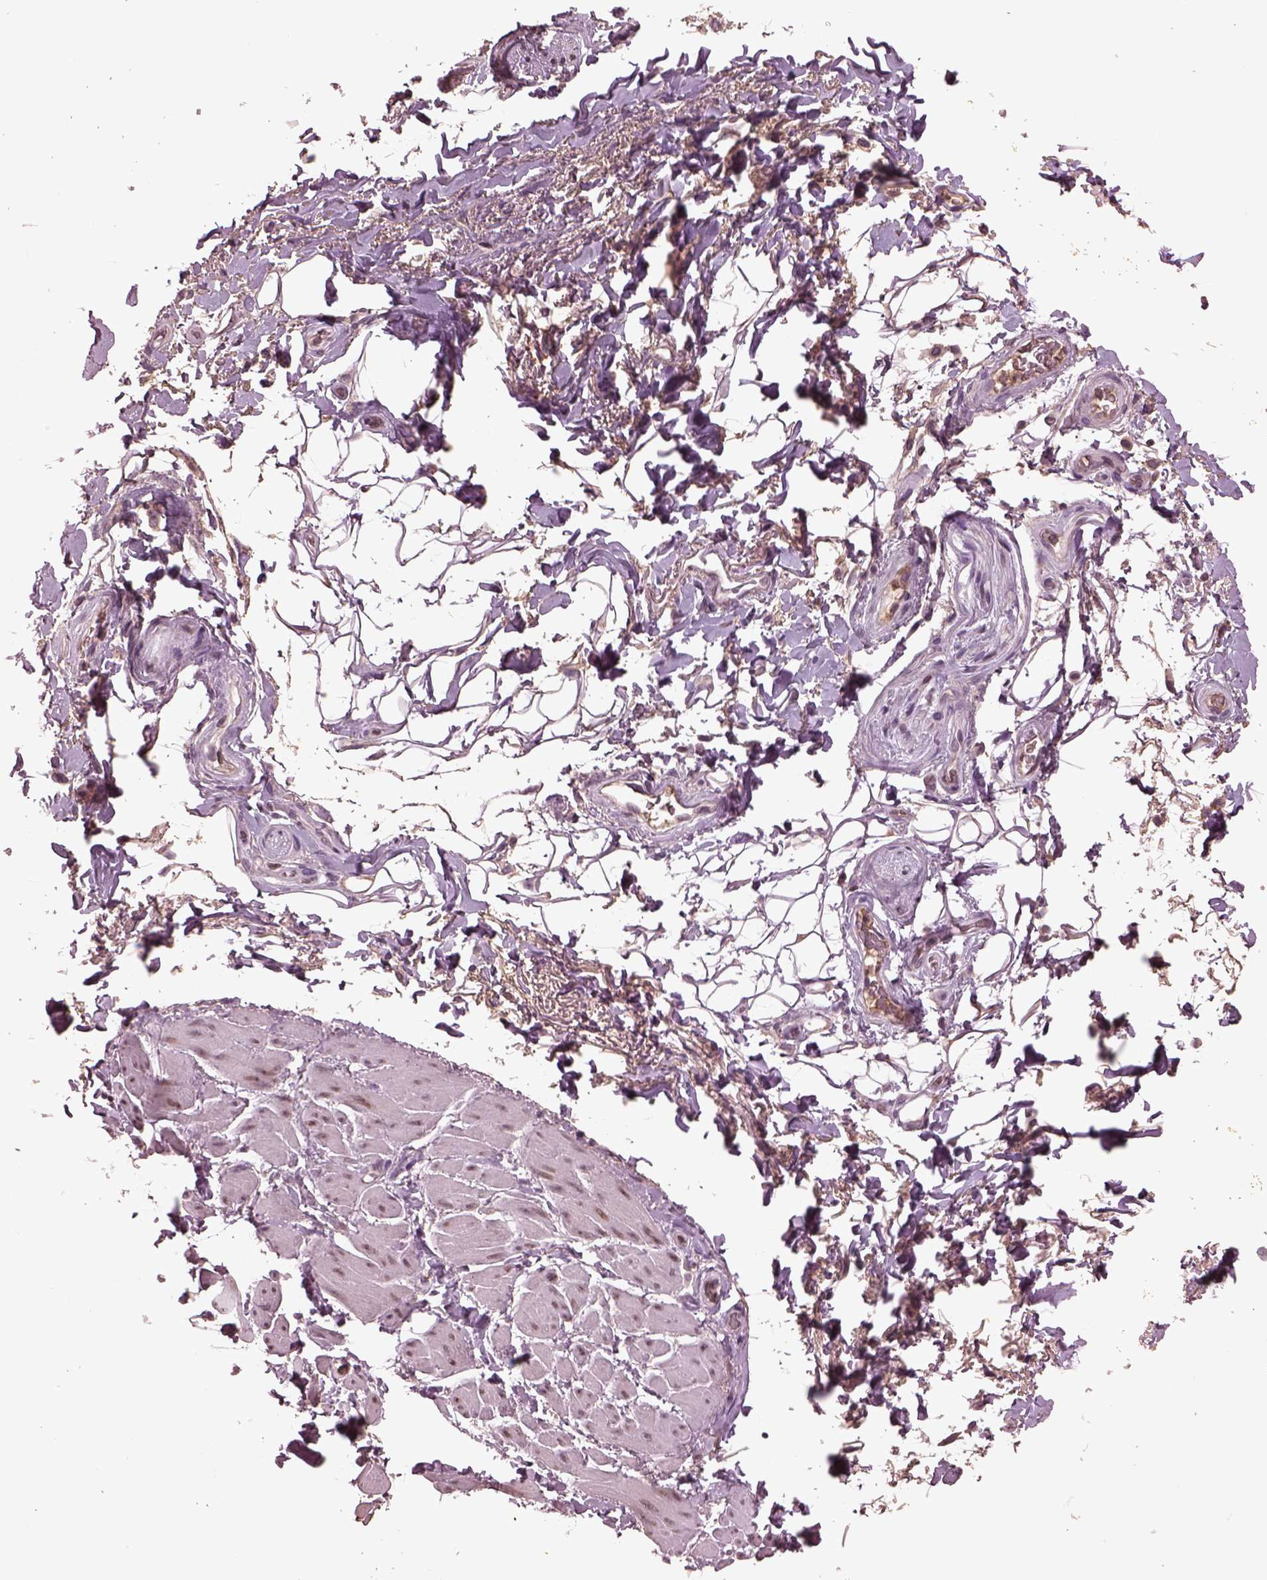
{"staining": {"intensity": "negative", "quantity": "none", "location": "none"}, "tissue": "adipose tissue", "cell_type": "Adipocytes", "image_type": "normal", "snomed": [{"axis": "morphology", "description": "Normal tissue, NOS"}, {"axis": "topography", "description": "Anal"}, {"axis": "topography", "description": "Peripheral nerve tissue"}], "caption": "High power microscopy photomicrograph of an immunohistochemistry (IHC) photomicrograph of unremarkable adipose tissue, revealing no significant expression in adipocytes.", "gene": "PTX4", "patient": {"sex": "male", "age": 53}}